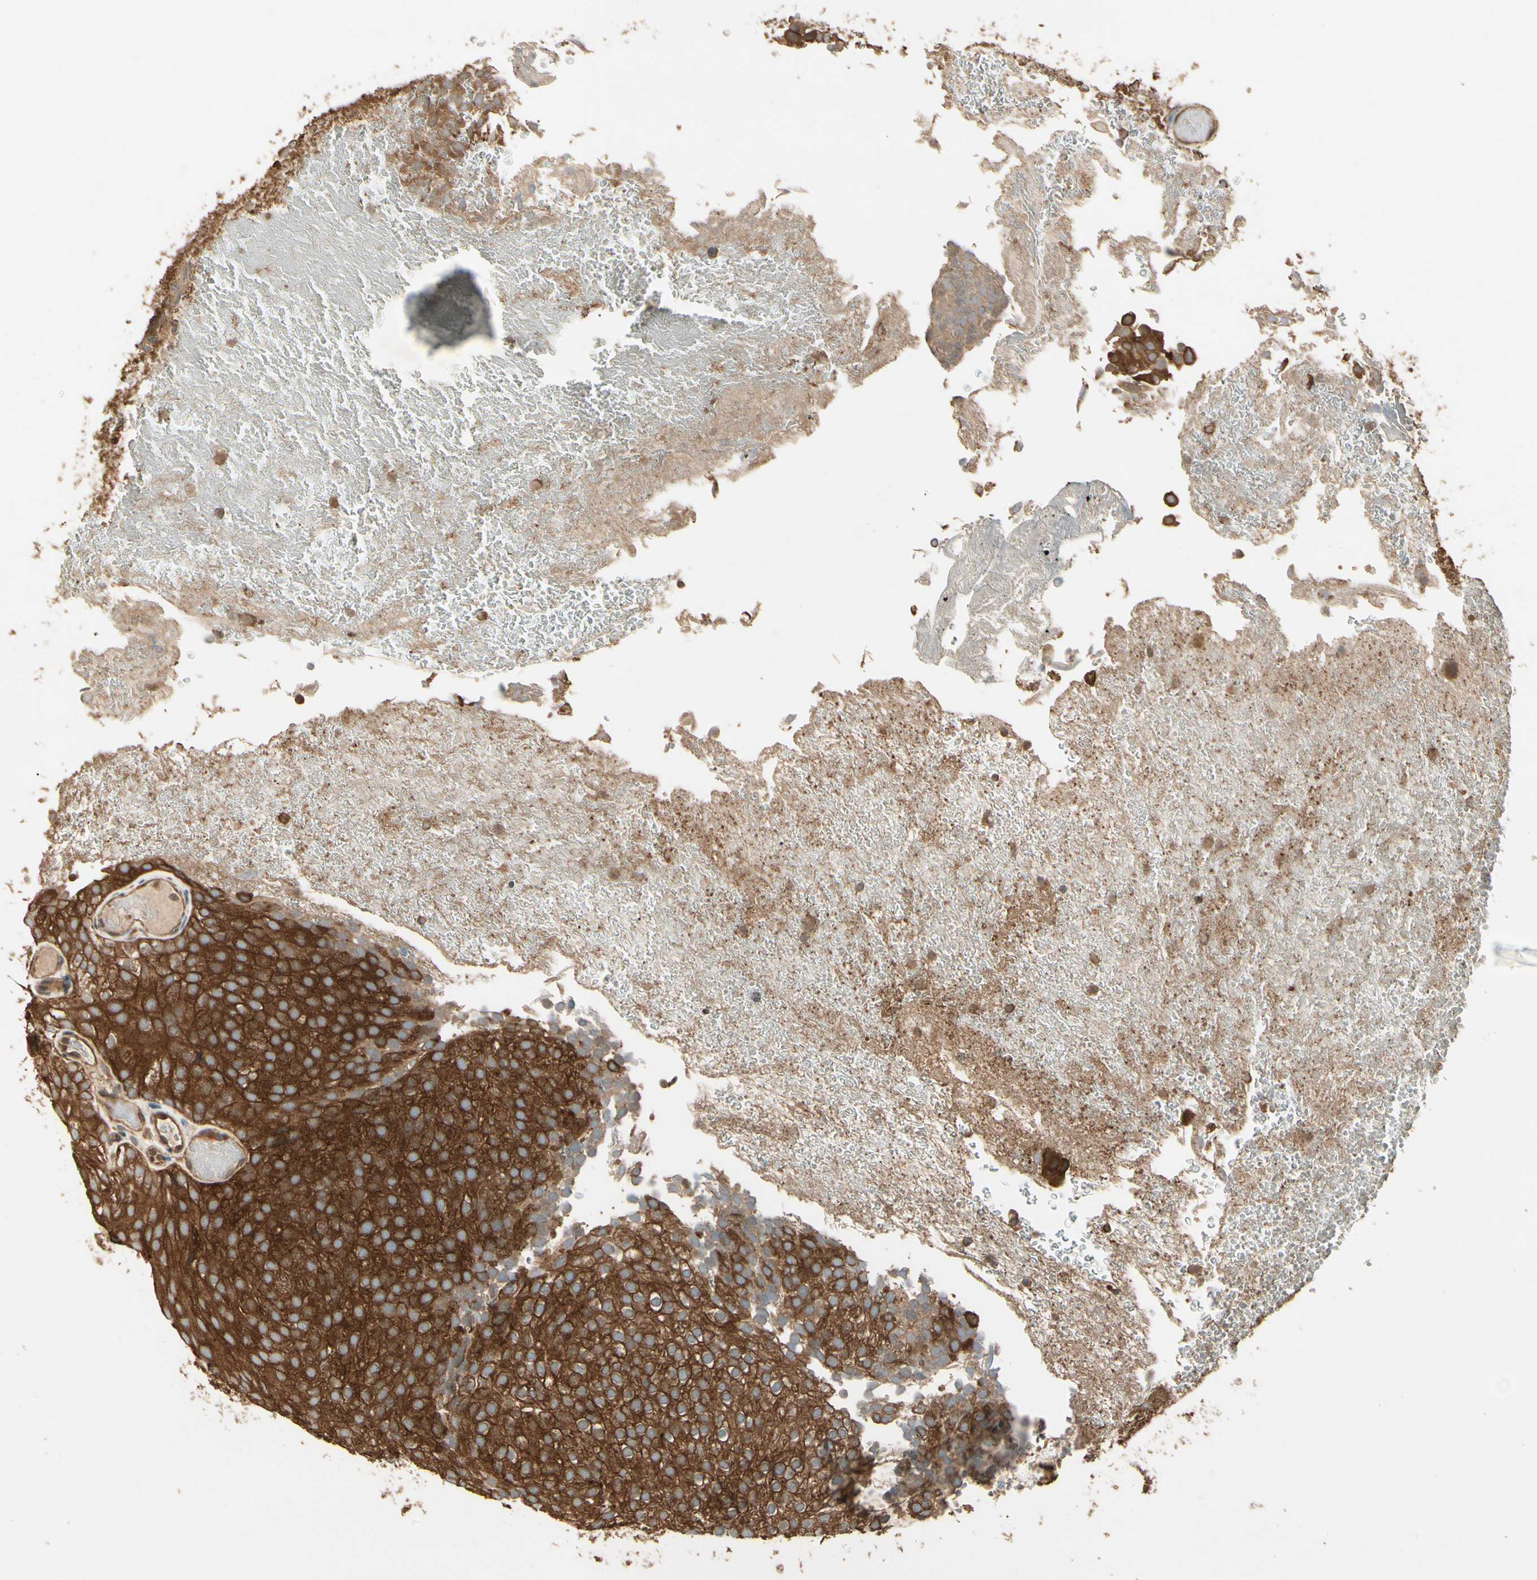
{"staining": {"intensity": "strong", "quantity": ">75%", "location": "cytoplasmic/membranous"}, "tissue": "urothelial cancer", "cell_type": "Tumor cells", "image_type": "cancer", "snomed": [{"axis": "morphology", "description": "Urothelial carcinoma, Low grade"}, {"axis": "topography", "description": "Urinary bladder"}], "caption": "Human urothelial cancer stained with a brown dye shows strong cytoplasmic/membranous positive positivity in about >75% of tumor cells.", "gene": "CCT7", "patient": {"sex": "male", "age": 78}}